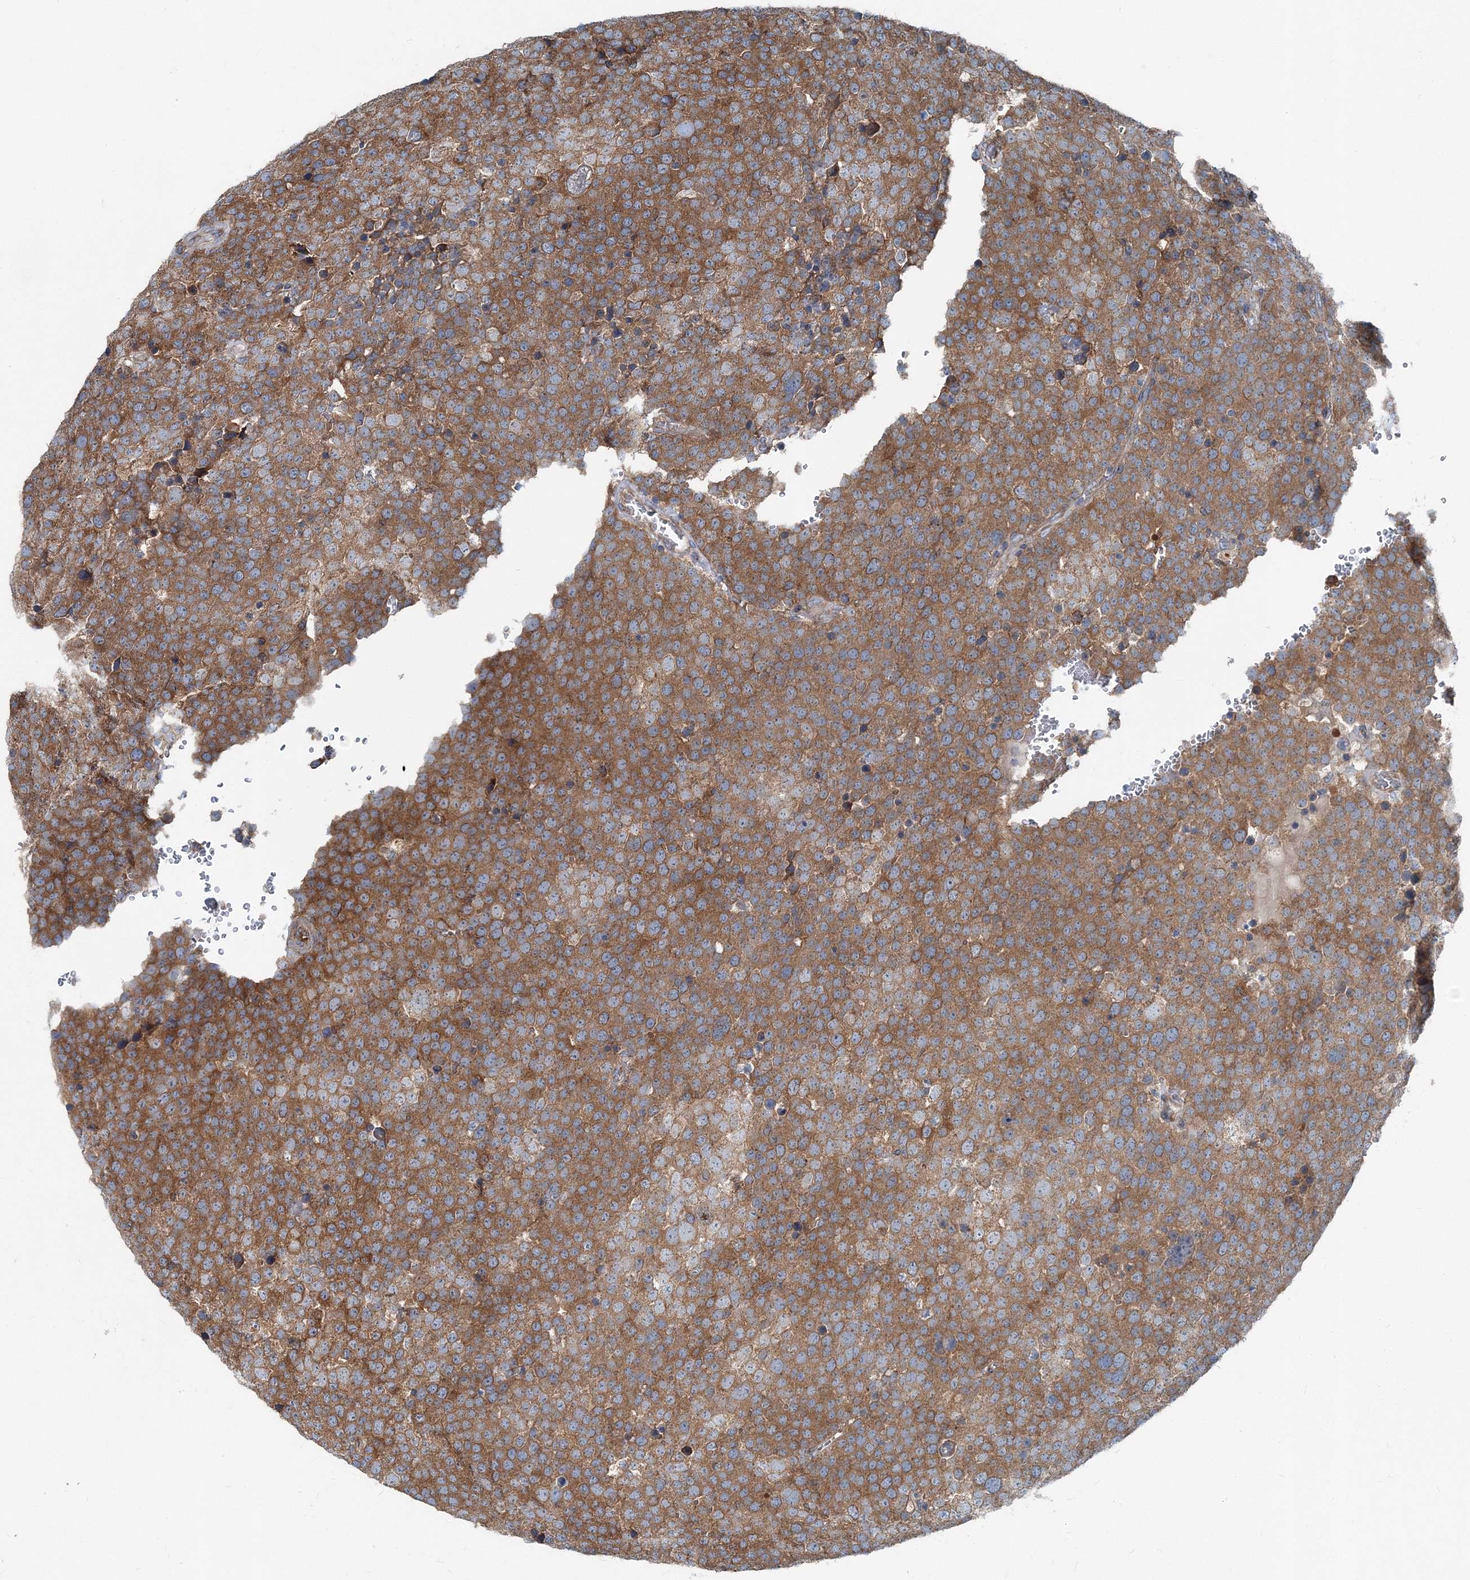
{"staining": {"intensity": "moderate", "quantity": ">75%", "location": "cytoplasmic/membranous"}, "tissue": "testis cancer", "cell_type": "Tumor cells", "image_type": "cancer", "snomed": [{"axis": "morphology", "description": "Seminoma, NOS"}, {"axis": "topography", "description": "Testis"}], "caption": "Seminoma (testis) tissue exhibits moderate cytoplasmic/membranous positivity in about >75% of tumor cells", "gene": "MPHOSPH9", "patient": {"sex": "male", "age": 71}}